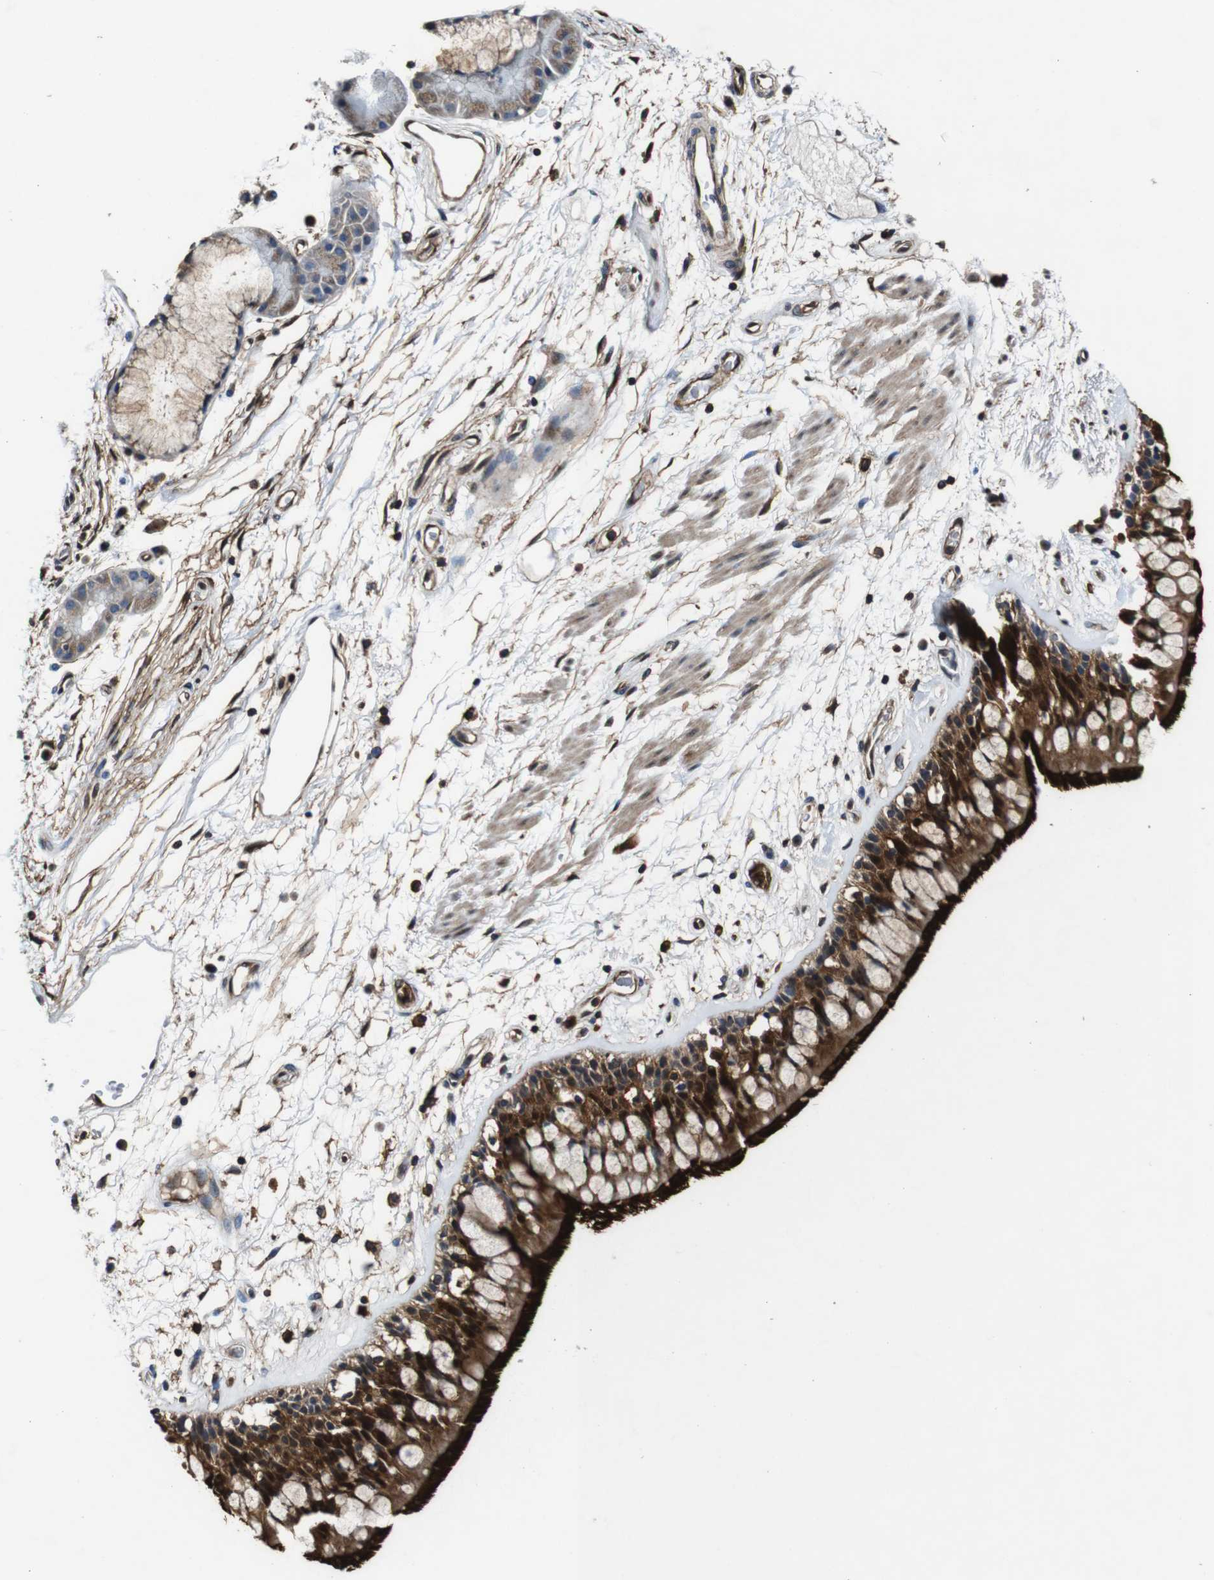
{"staining": {"intensity": "strong", "quantity": ">75%", "location": "cytoplasmic/membranous,nuclear"}, "tissue": "bronchus", "cell_type": "Respiratory epithelial cells", "image_type": "normal", "snomed": [{"axis": "morphology", "description": "Normal tissue, NOS"}, {"axis": "morphology", "description": "Adenocarcinoma, NOS"}, {"axis": "topography", "description": "Bronchus"}, {"axis": "topography", "description": "Lung"}], "caption": "Bronchus stained for a protein demonstrates strong cytoplasmic/membranous,nuclear positivity in respiratory epithelial cells. The protein of interest is shown in brown color, while the nuclei are stained blue.", "gene": "ANXA1", "patient": {"sex": "female", "age": 54}}